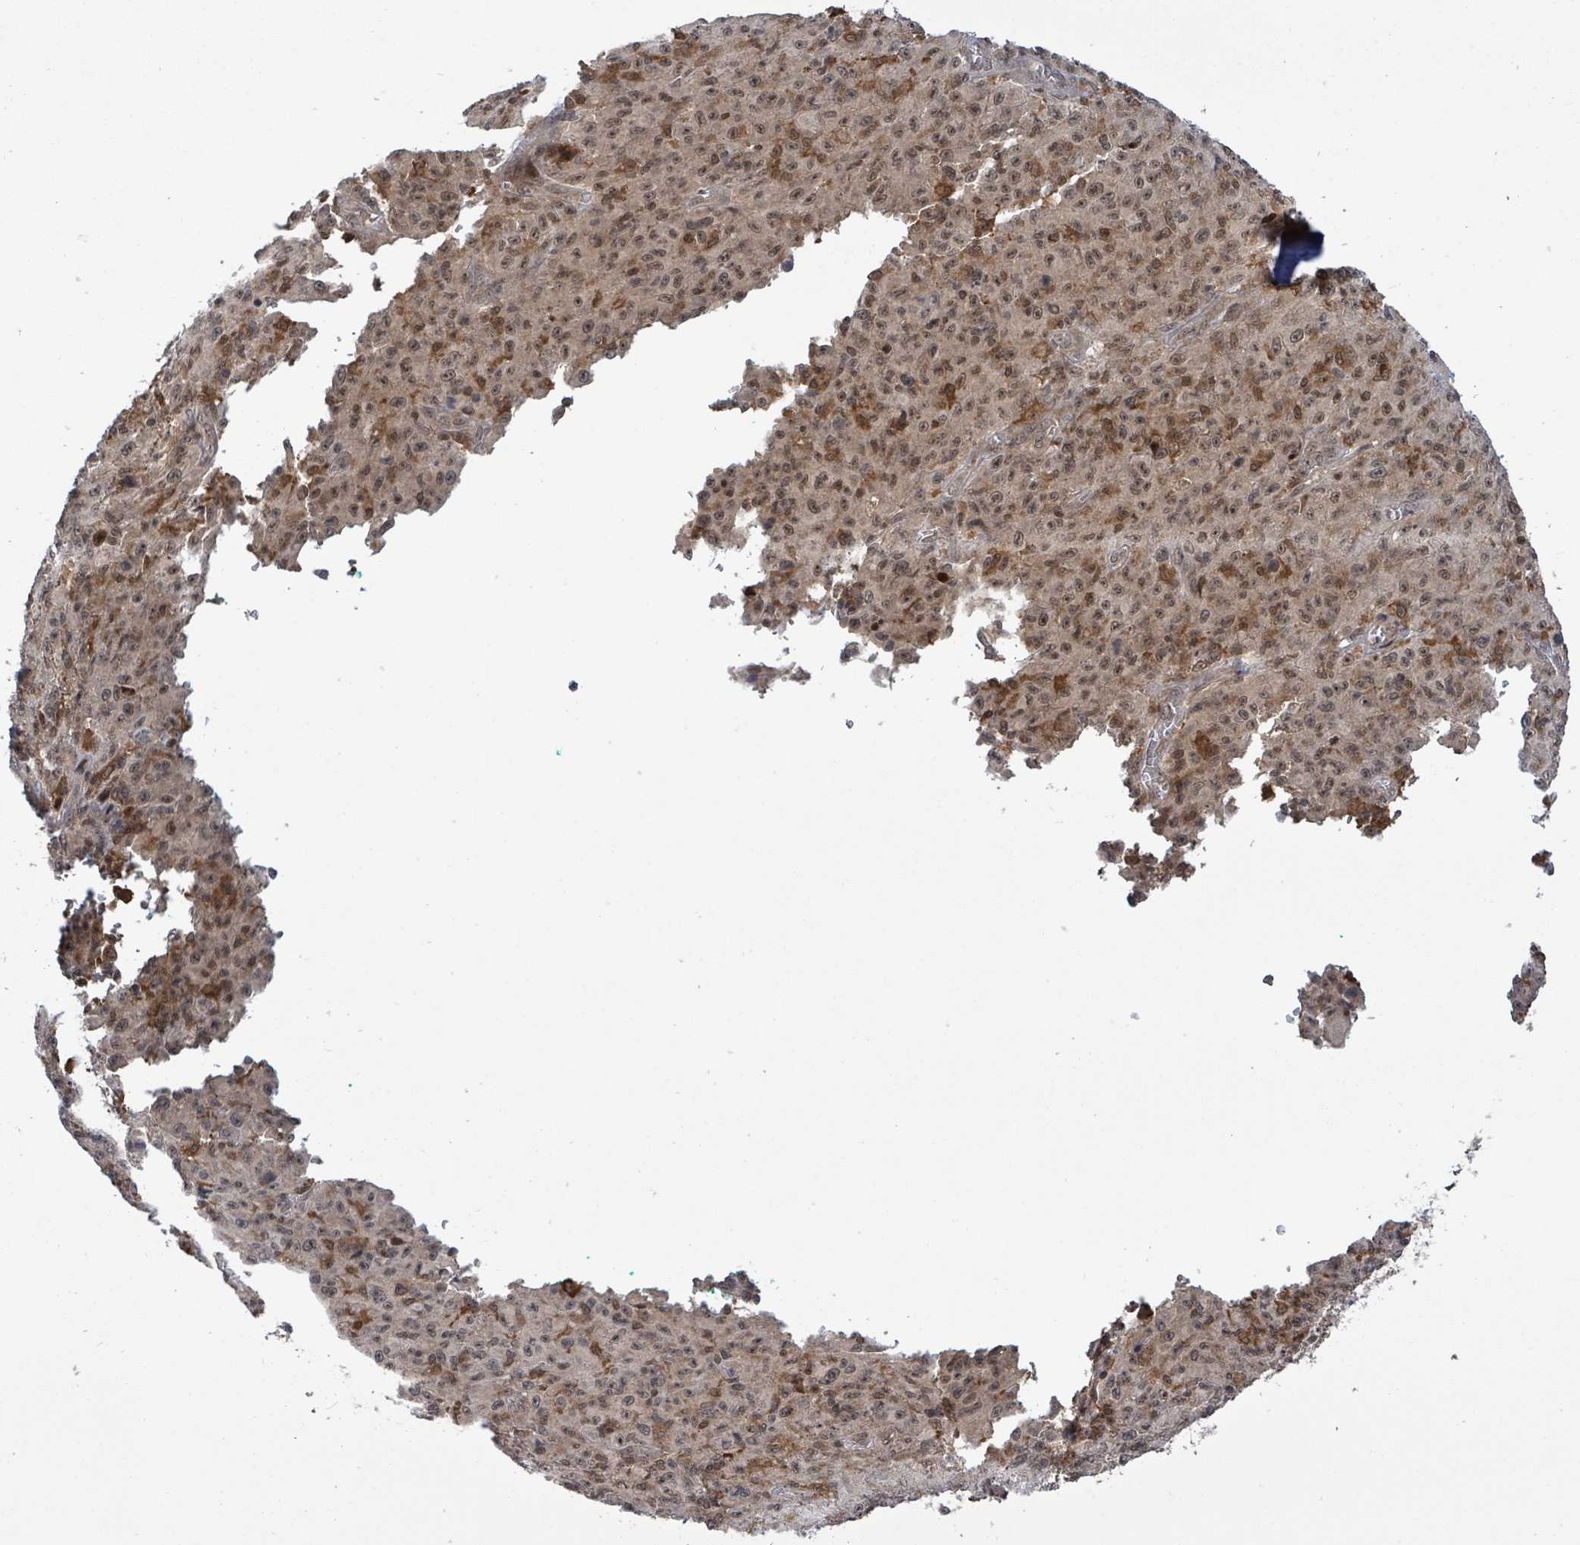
{"staining": {"intensity": "moderate", "quantity": ">75%", "location": "cytoplasmic/membranous,nuclear"}, "tissue": "melanoma", "cell_type": "Tumor cells", "image_type": "cancer", "snomed": [{"axis": "morphology", "description": "Malignant melanoma, NOS"}, {"axis": "topography", "description": "Skin"}], "caption": "Immunohistochemical staining of malignant melanoma displays medium levels of moderate cytoplasmic/membranous and nuclear positivity in approximately >75% of tumor cells.", "gene": "FBXO6", "patient": {"sex": "male", "age": 46}}